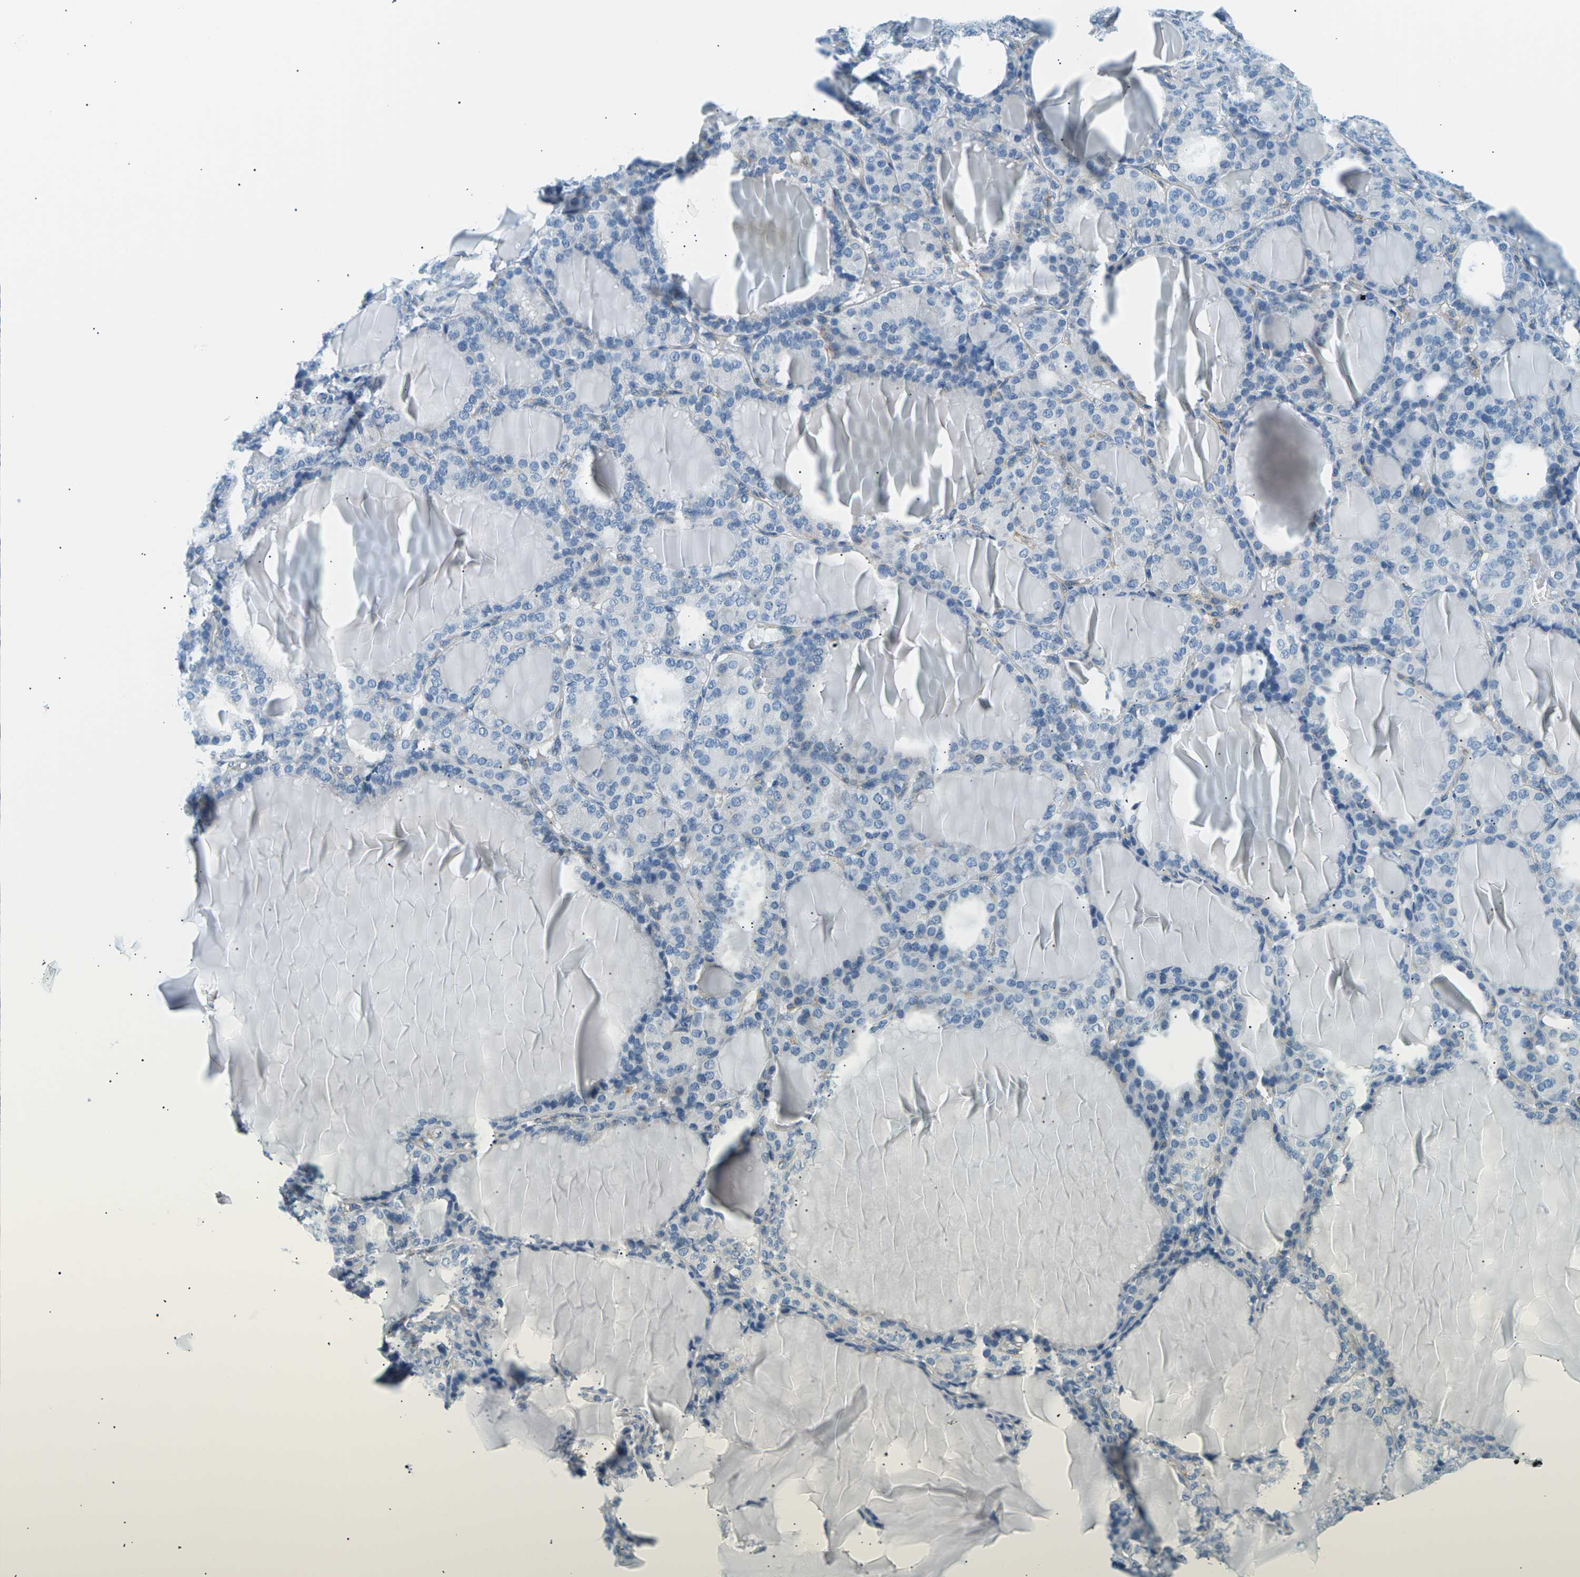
{"staining": {"intensity": "negative", "quantity": "none", "location": "none"}, "tissue": "thyroid gland", "cell_type": "Glandular cells", "image_type": "normal", "snomed": [{"axis": "morphology", "description": "Normal tissue, NOS"}, {"axis": "topography", "description": "Thyroid gland"}], "caption": "Immunohistochemistry photomicrograph of unremarkable human thyroid gland stained for a protein (brown), which displays no positivity in glandular cells. (DAB IHC, high magnification).", "gene": "SEPTIN5", "patient": {"sex": "female", "age": 28}}